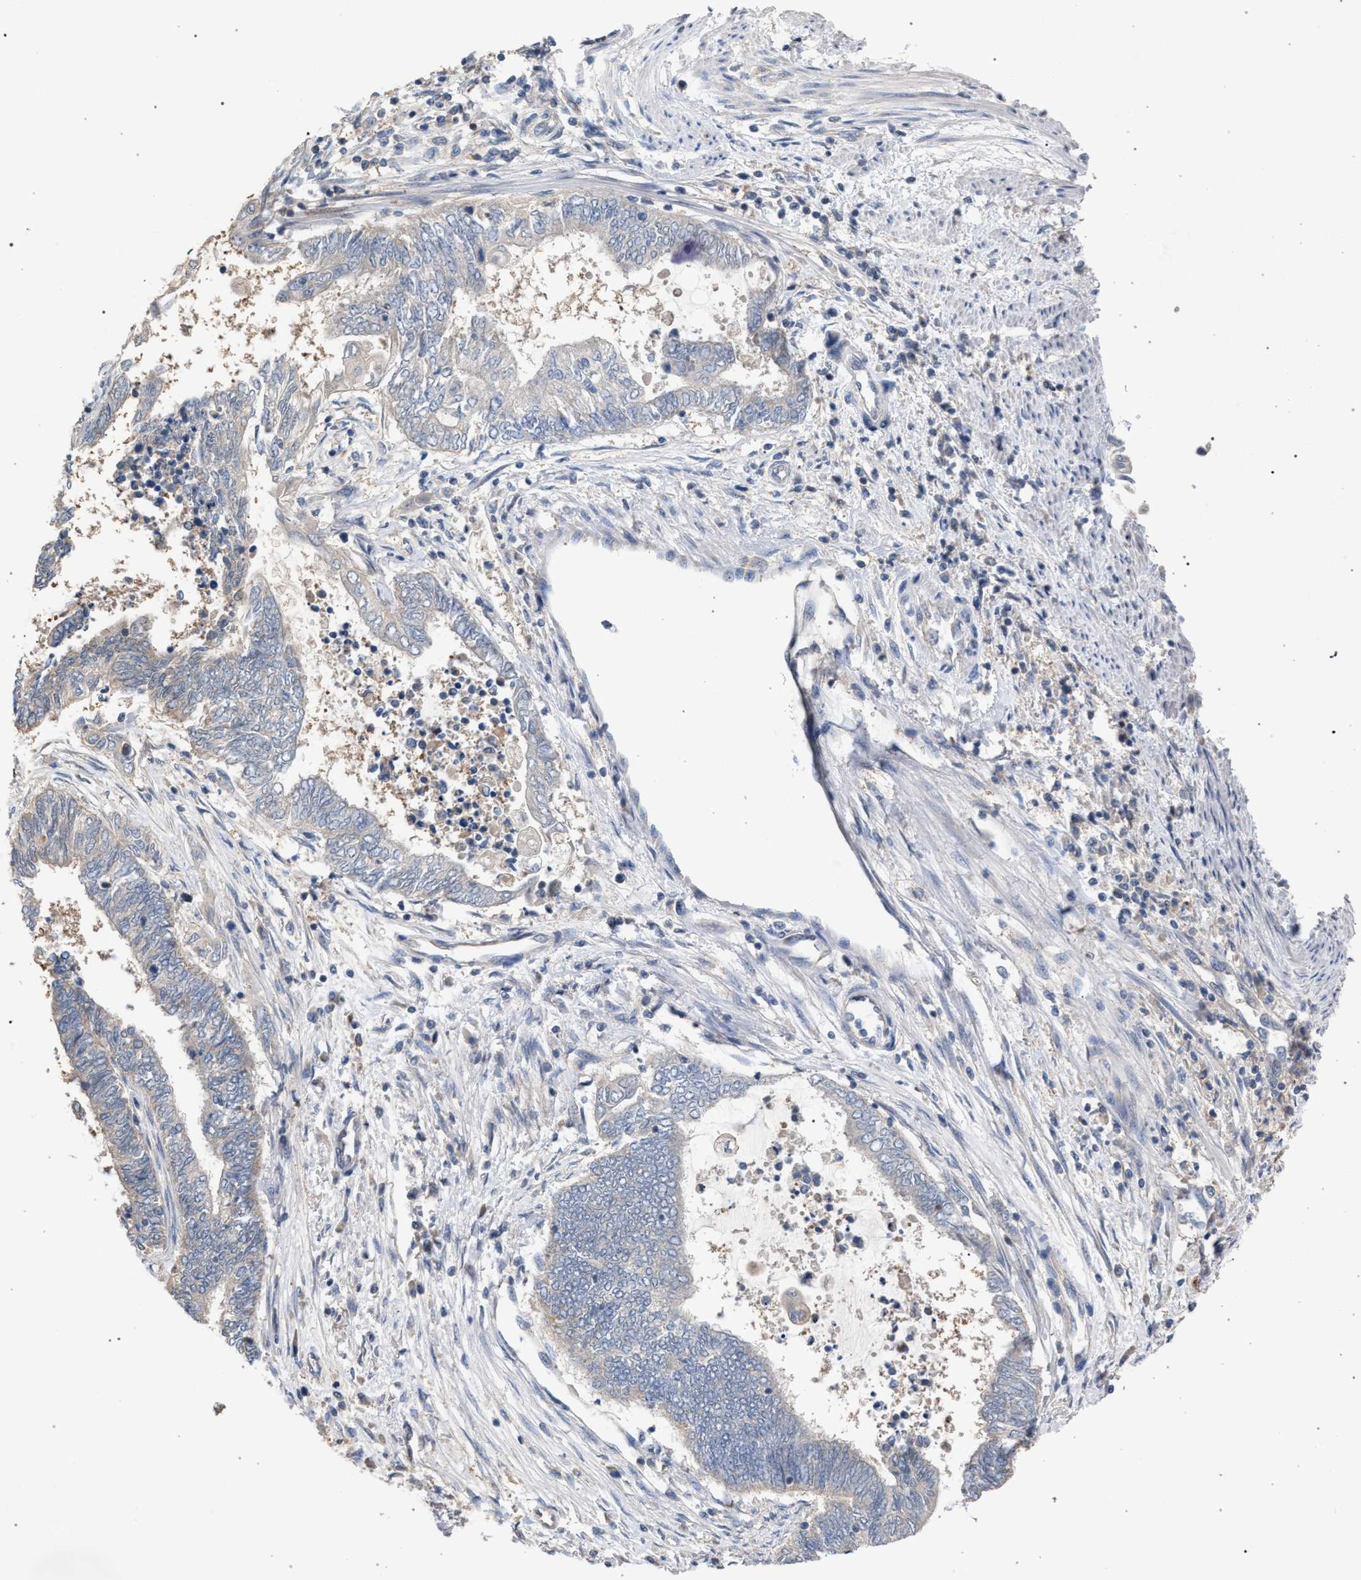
{"staining": {"intensity": "negative", "quantity": "none", "location": "none"}, "tissue": "endometrial cancer", "cell_type": "Tumor cells", "image_type": "cancer", "snomed": [{"axis": "morphology", "description": "Adenocarcinoma, NOS"}, {"axis": "topography", "description": "Uterus"}, {"axis": "topography", "description": "Endometrium"}], "caption": "Immunohistochemistry image of neoplastic tissue: human endometrial cancer (adenocarcinoma) stained with DAB (3,3'-diaminobenzidine) reveals no significant protein positivity in tumor cells. (DAB (3,3'-diaminobenzidine) immunohistochemistry (IHC), high magnification).", "gene": "TECPR1", "patient": {"sex": "female", "age": 70}}